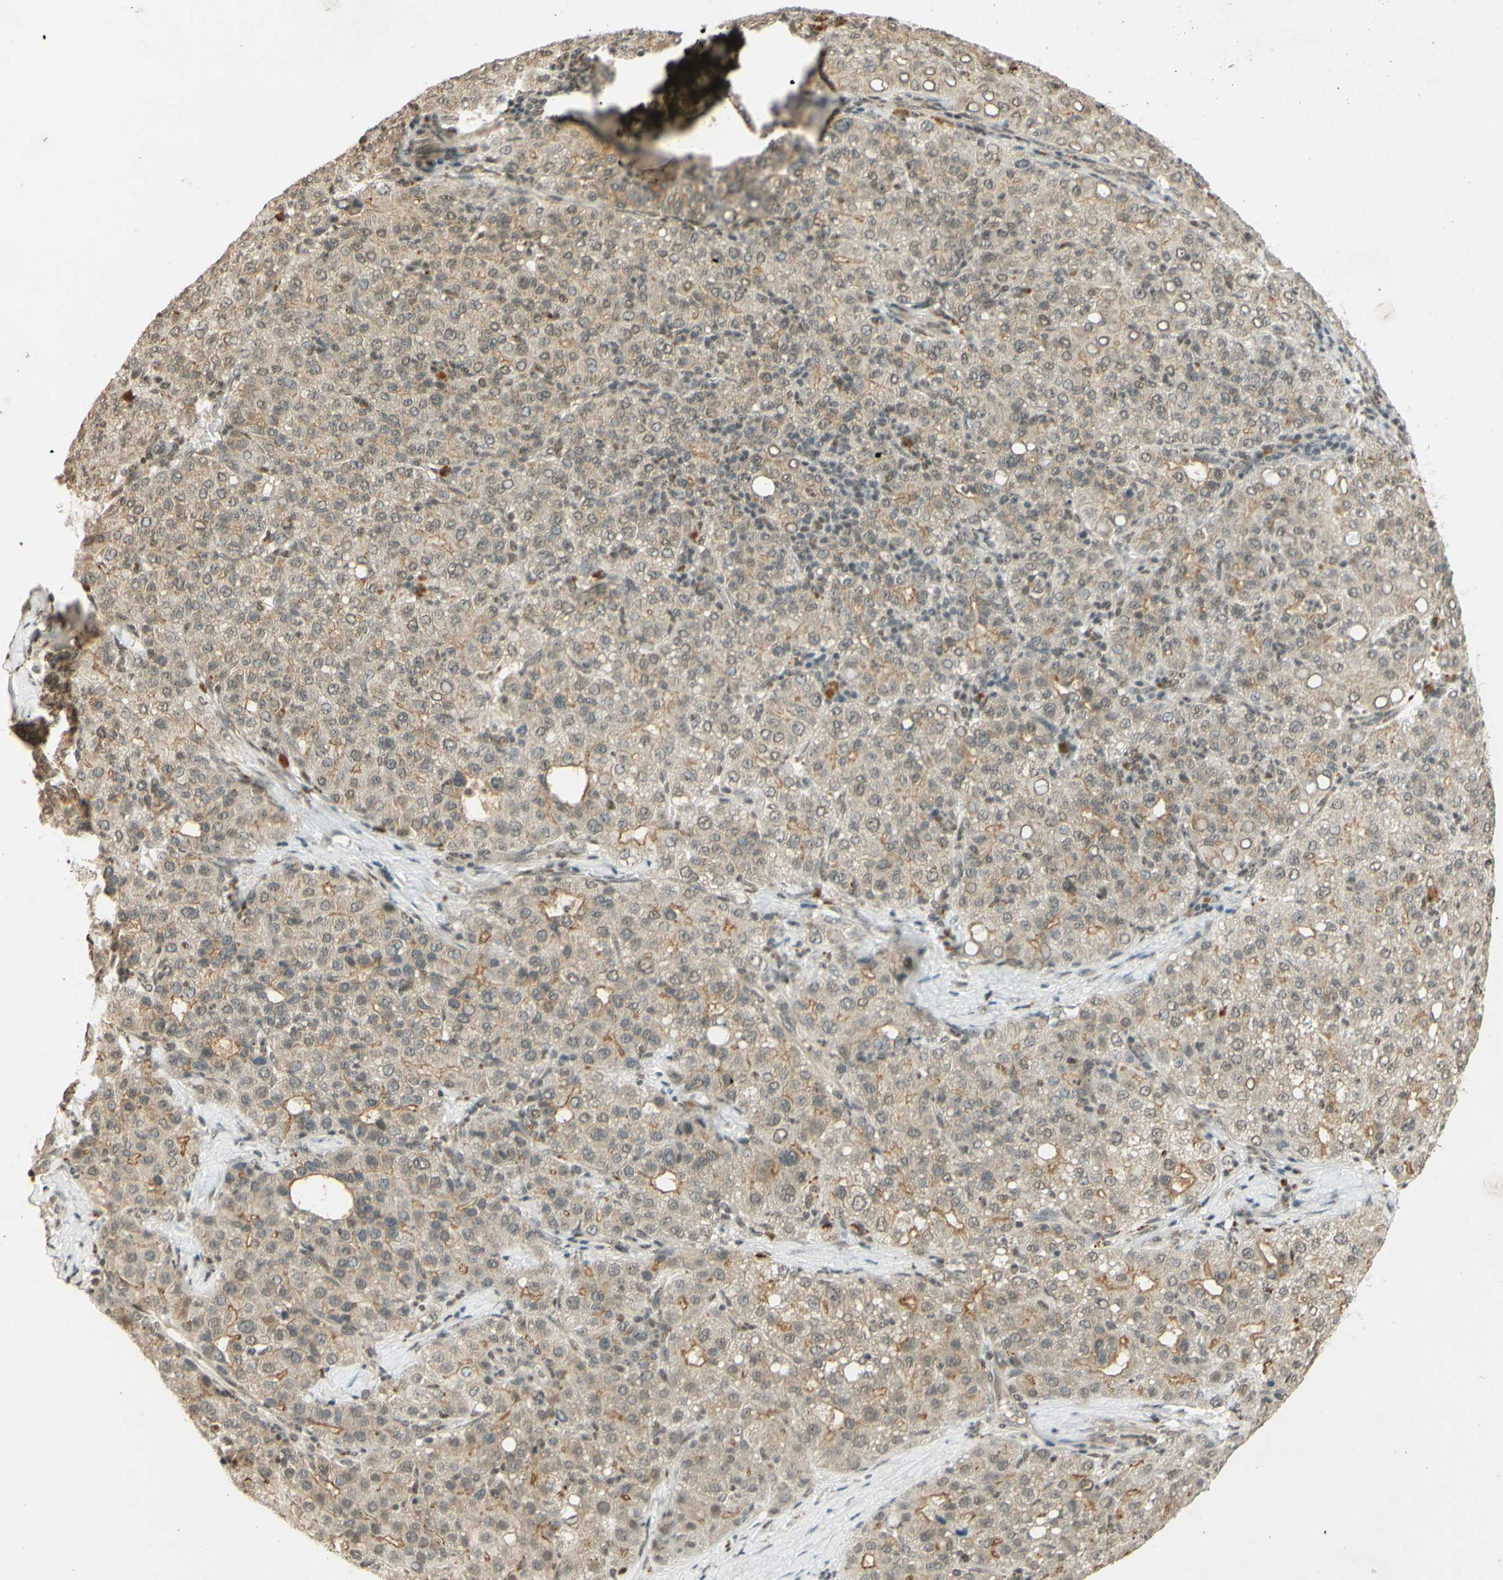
{"staining": {"intensity": "weak", "quantity": ">75%", "location": "cytoplasmic/membranous,nuclear"}, "tissue": "liver cancer", "cell_type": "Tumor cells", "image_type": "cancer", "snomed": [{"axis": "morphology", "description": "Carcinoma, Hepatocellular, NOS"}, {"axis": "topography", "description": "Liver"}], "caption": "The immunohistochemical stain shows weak cytoplasmic/membranous and nuclear staining in tumor cells of liver cancer (hepatocellular carcinoma) tissue.", "gene": "SMARCB1", "patient": {"sex": "male", "age": 65}}